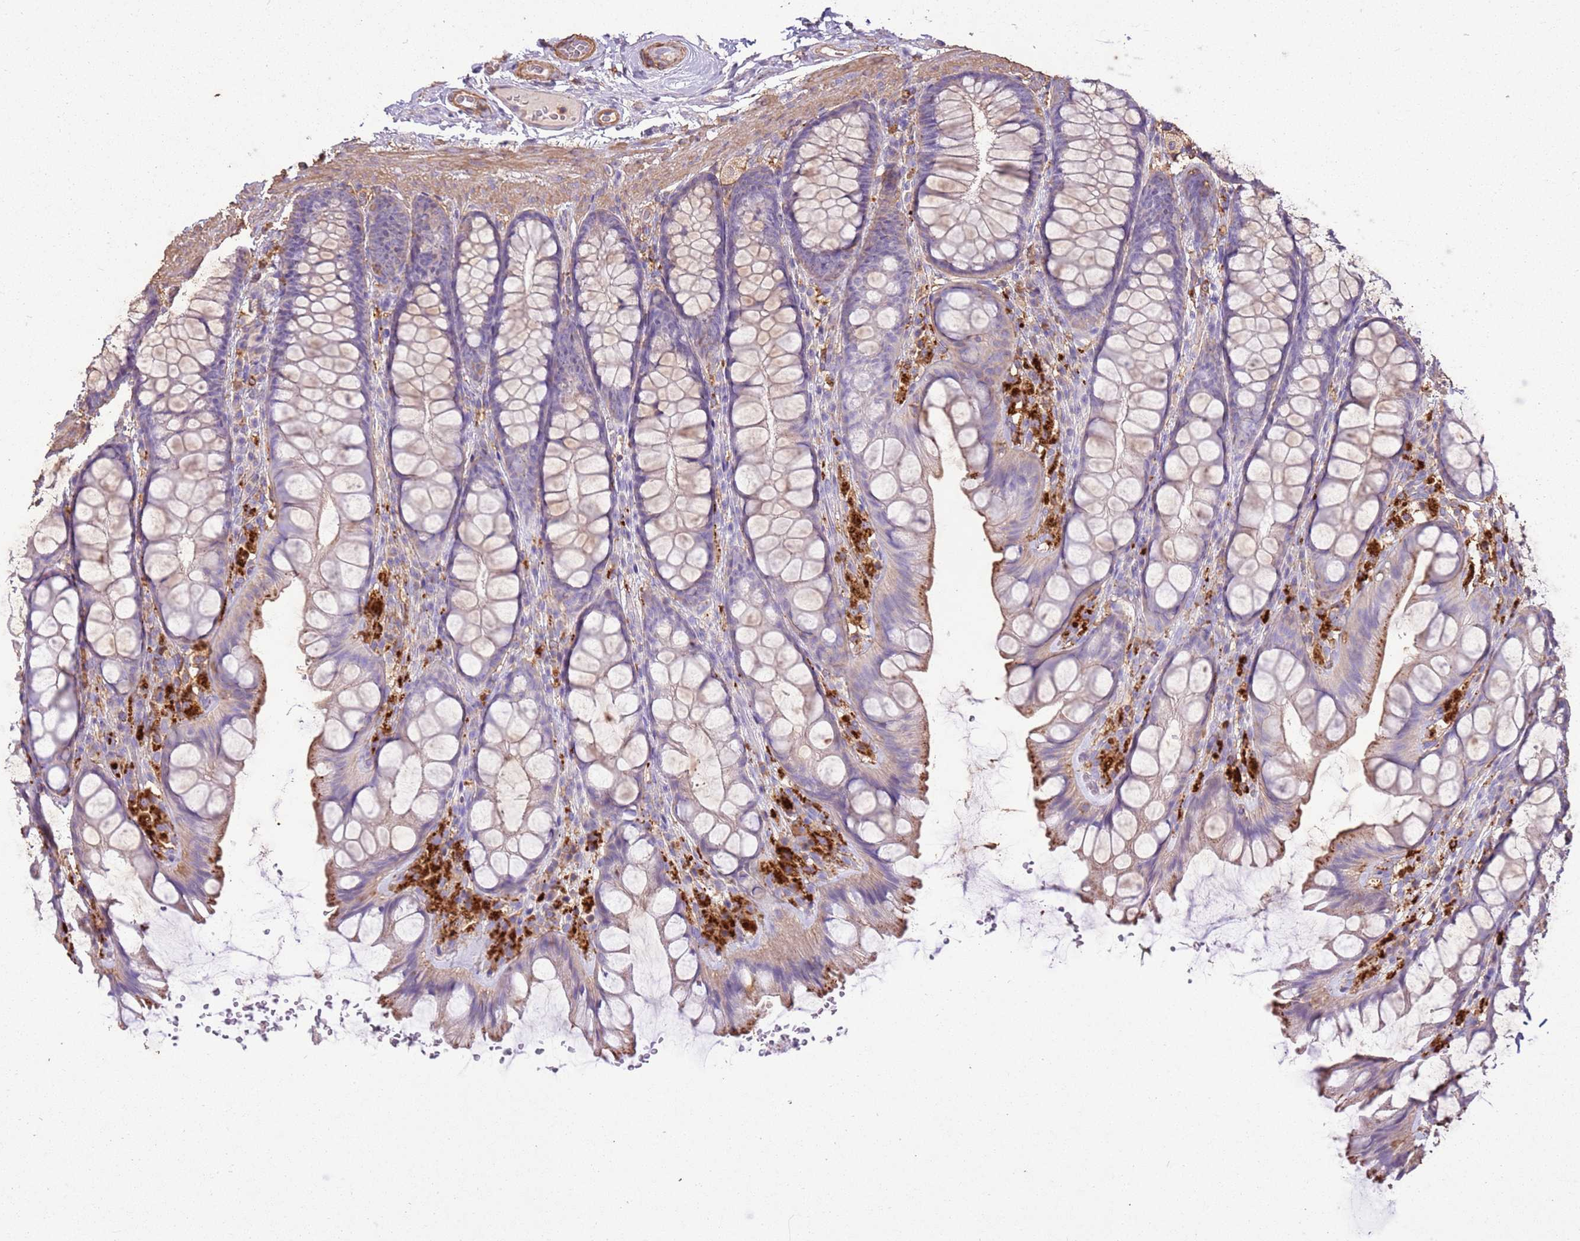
{"staining": {"intensity": "moderate", "quantity": ">75%", "location": "cytoplasmic/membranous"}, "tissue": "colon", "cell_type": "Endothelial cells", "image_type": "normal", "snomed": [{"axis": "morphology", "description": "Normal tissue, NOS"}, {"axis": "topography", "description": "Colon"}], "caption": "A photomicrograph of colon stained for a protein displays moderate cytoplasmic/membranous brown staining in endothelial cells. (DAB IHC, brown staining for protein, blue staining for nuclei).", "gene": "ARL10", "patient": {"sex": "male", "age": 47}}